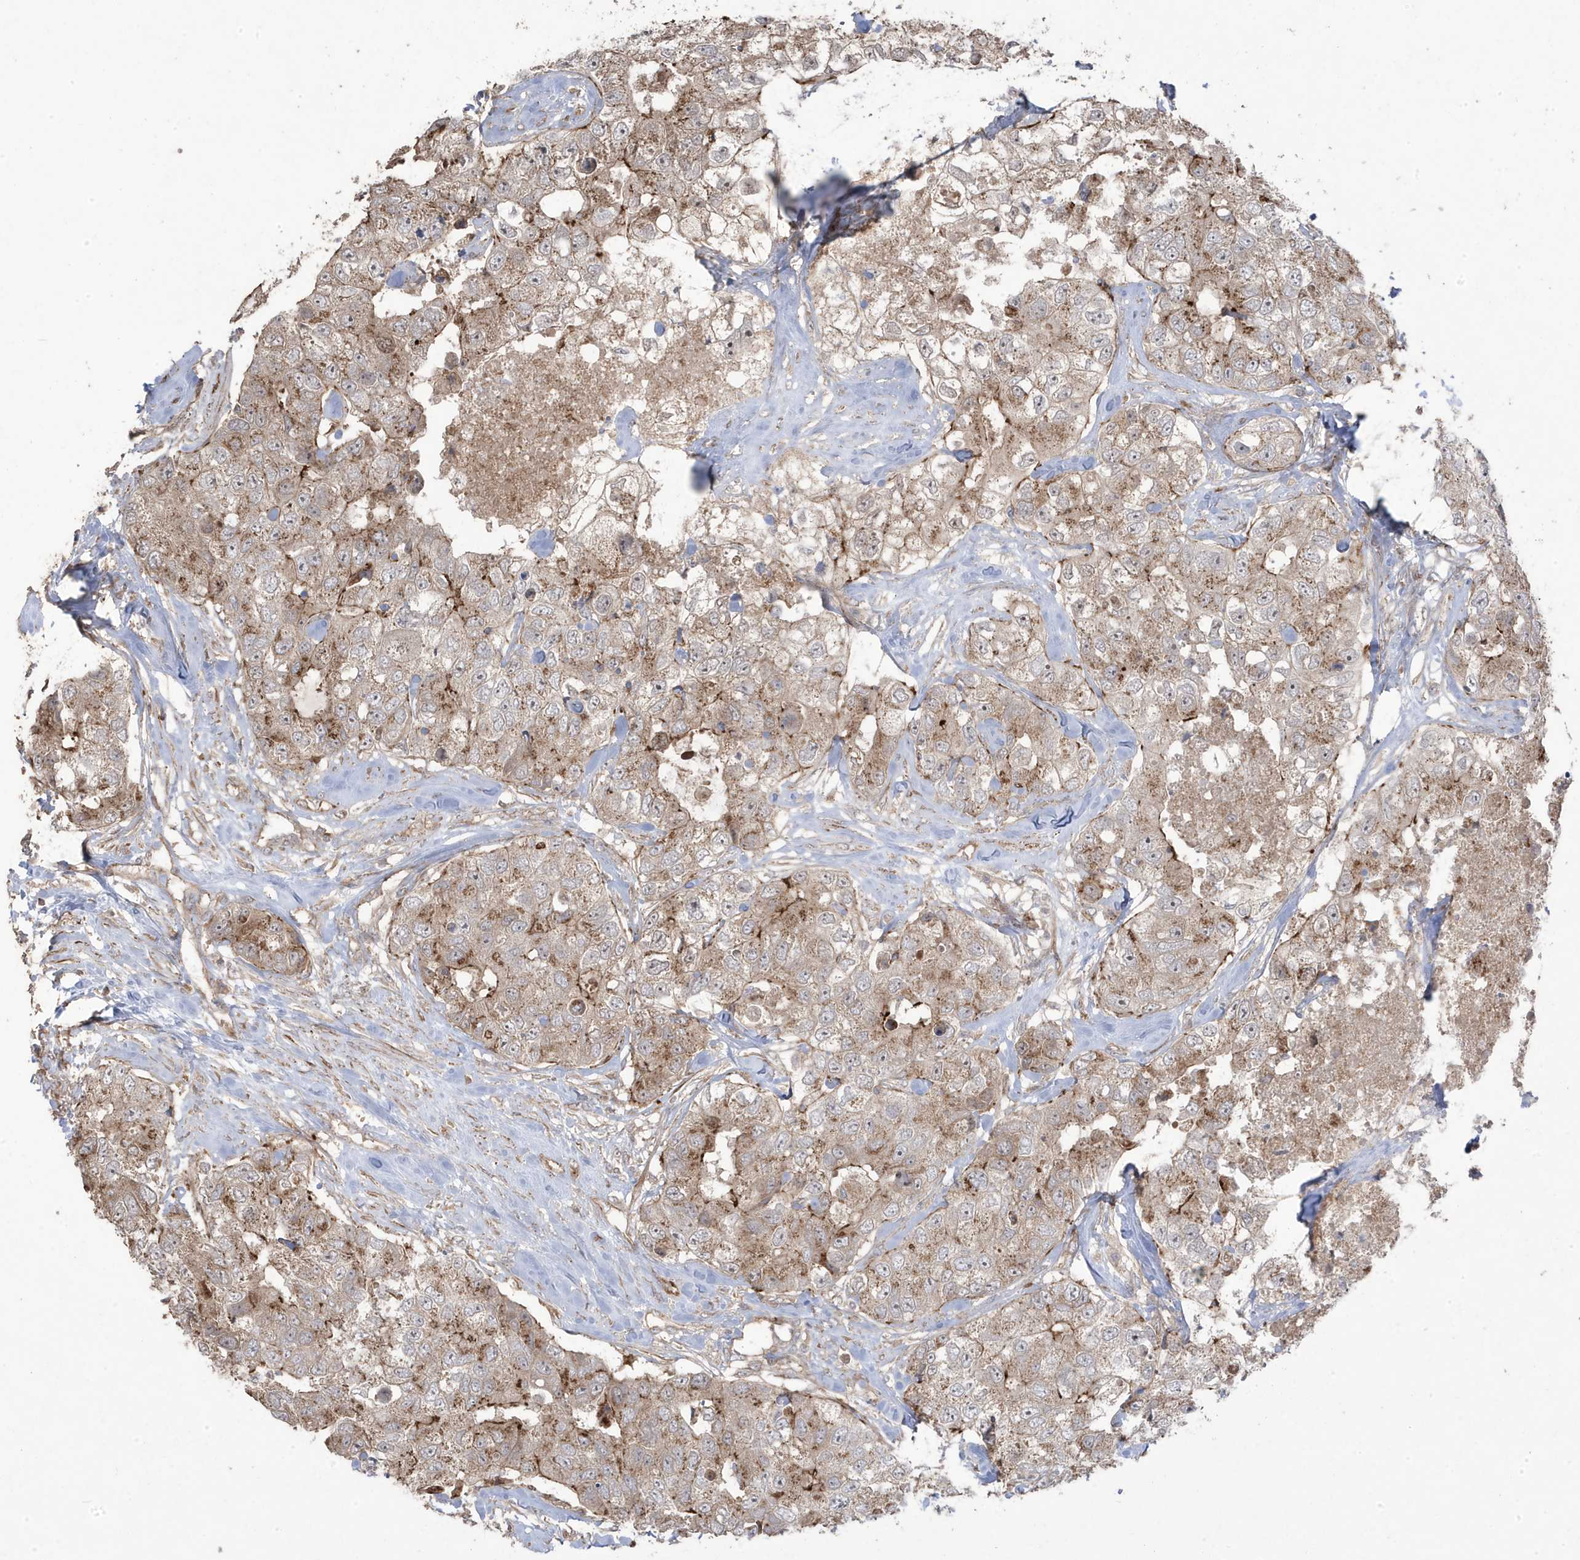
{"staining": {"intensity": "moderate", "quantity": "<25%", "location": "cytoplasmic/membranous"}, "tissue": "breast cancer", "cell_type": "Tumor cells", "image_type": "cancer", "snomed": [{"axis": "morphology", "description": "Duct carcinoma"}, {"axis": "topography", "description": "Breast"}], "caption": "High-power microscopy captured an IHC photomicrograph of breast cancer, revealing moderate cytoplasmic/membranous positivity in about <25% of tumor cells. The staining was performed using DAB to visualize the protein expression in brown, while the nuclei were stained in blue with hematoxylin (Magnification: 20x).", "gene": "CETN3", "patient": {"sex": "female", "age": 62}}